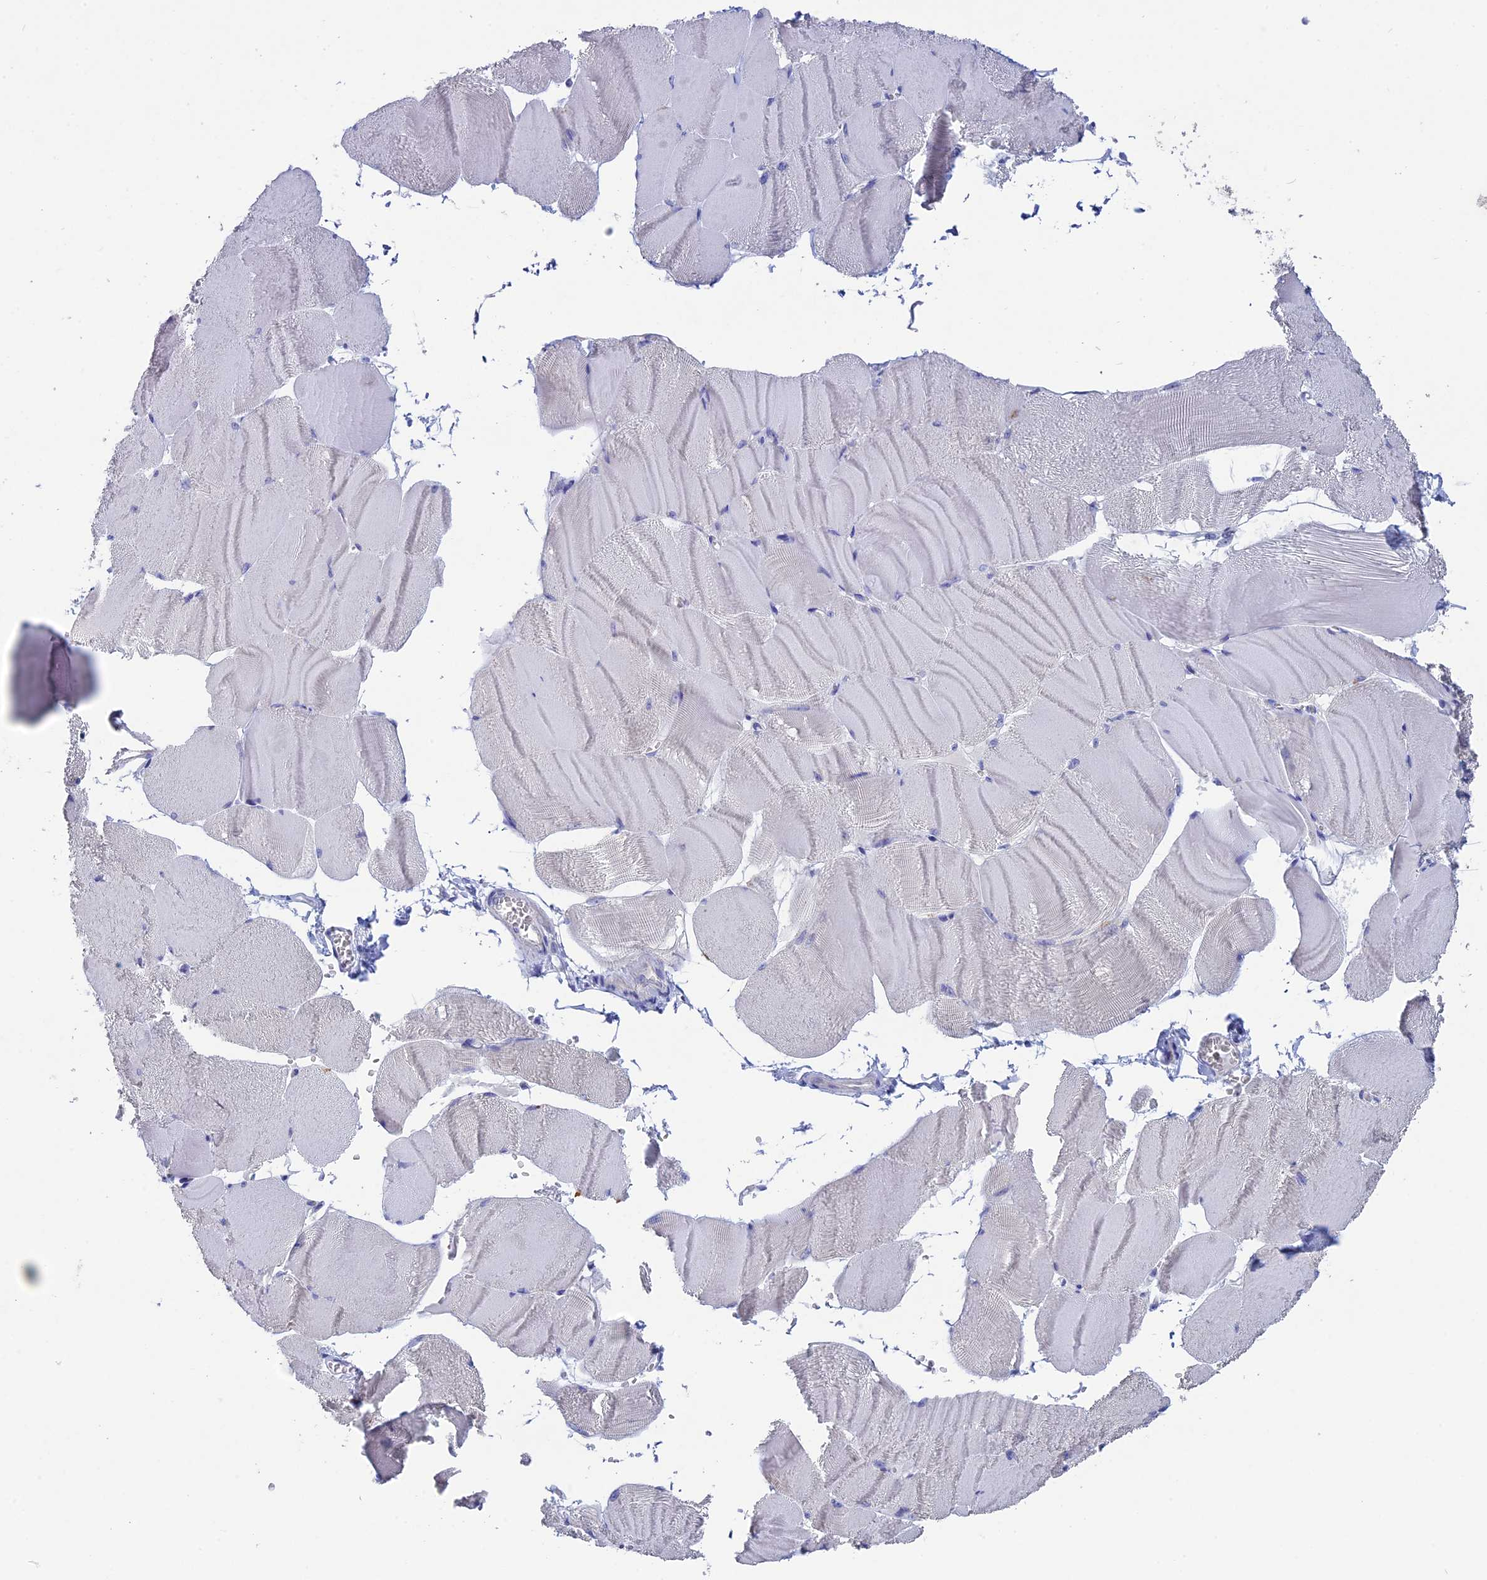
{"staining": {"intensity": "negative", "quantity": "none", "location": "none"}, "tissue": "skeletal muscle", "cell_type": "Myocytes", "image_type": "normal", "snomed": [{"axis": "morphology", "description": "Normal tissue, NOS"}, {"axis": "morphology", "description": "Basal cell carcinoma"}, {"axis": "topography", "description": "Skeletal muscle"}], "caption": "Human skeletal muscle stained for a protein using IHC exhibits no positivity in myocytes.", "gene": "BTBD19", "patient": {"sex": "female", "age": 64}}